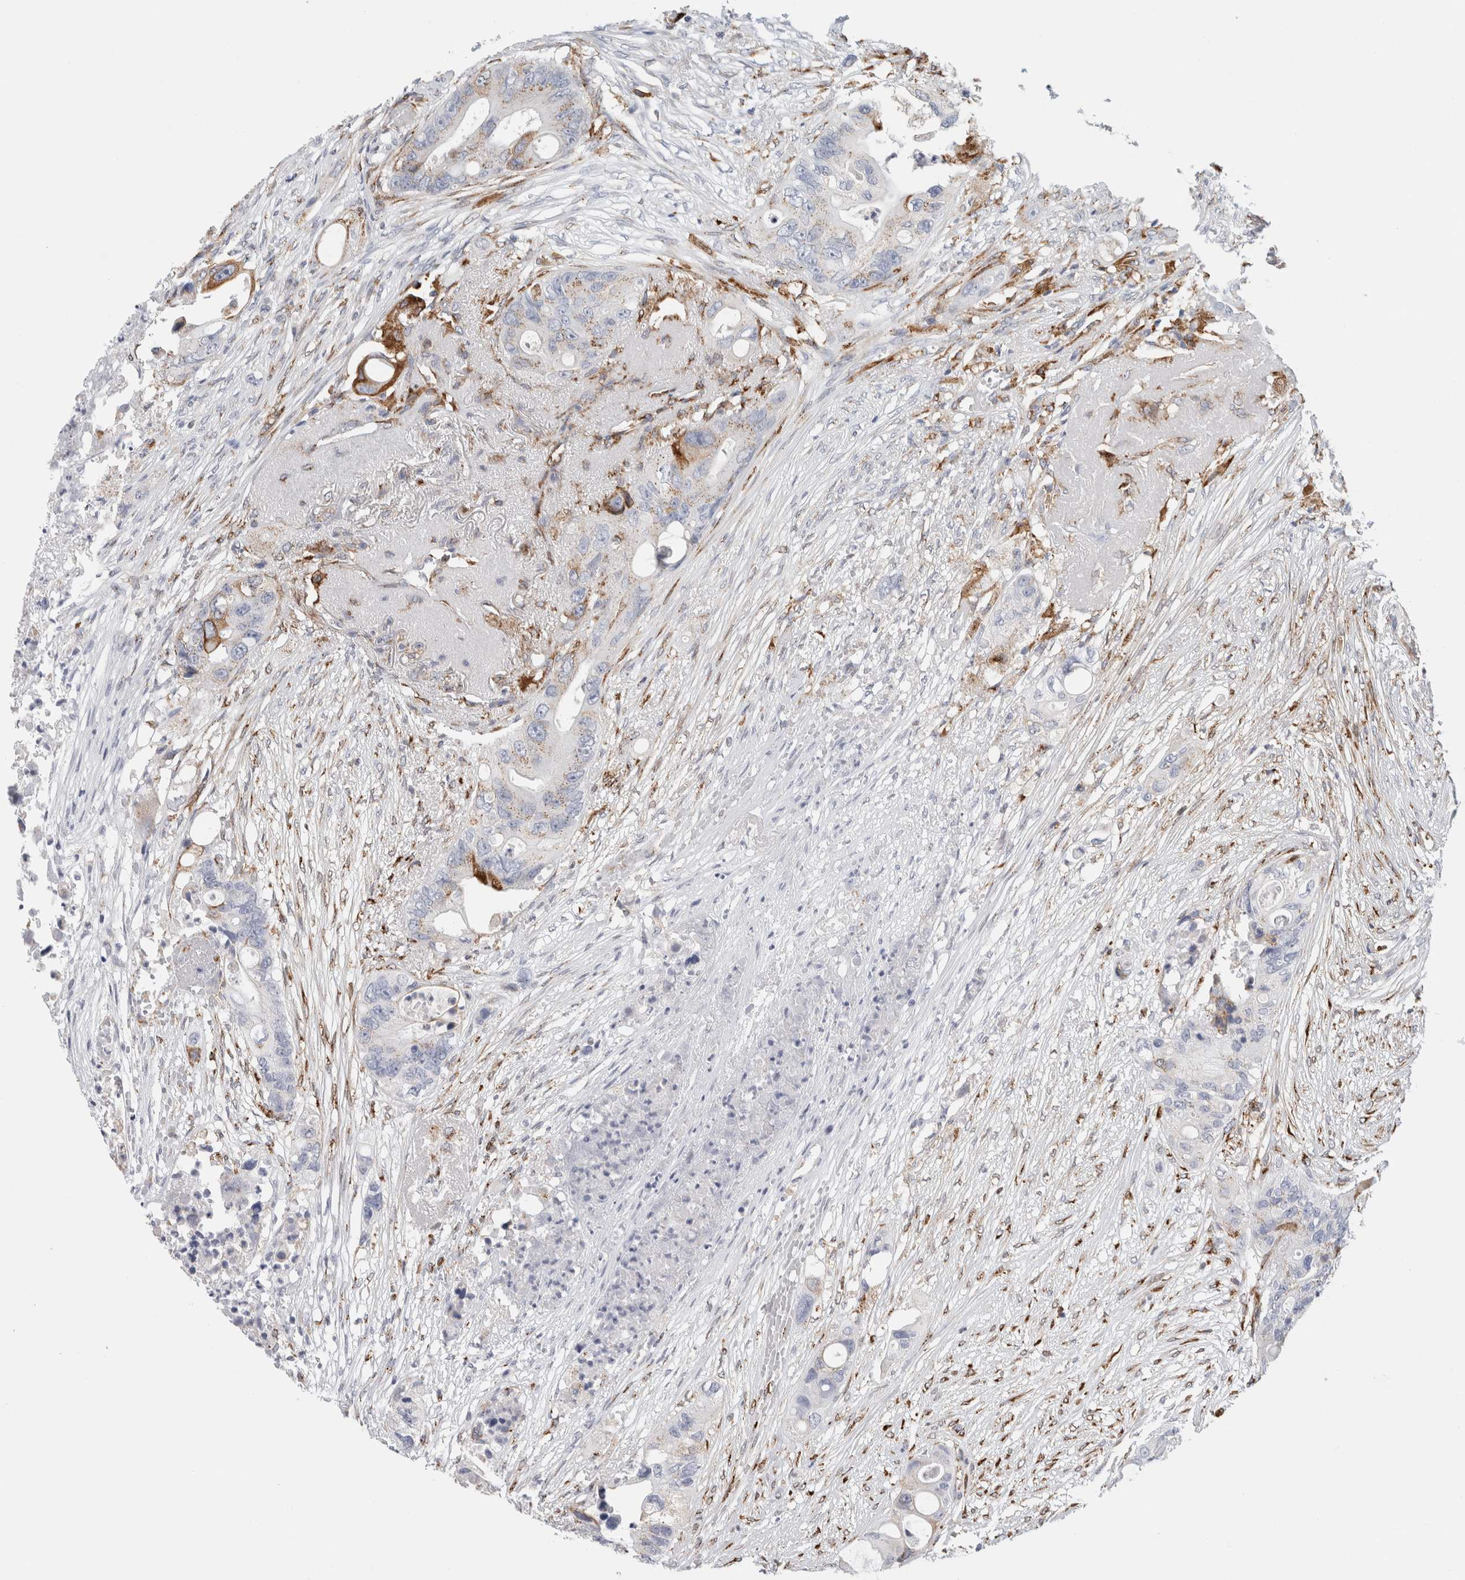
{"staining": {"intensity": "moderate", "quantity": "<25%", "location": "cytoplasmic/membranous"}, "tissue": "colorectal cancer", "cell_type": "Tumor cells", "image_type": "cancer", "snomed": [{"axis": "morphology", "description": "Adenocarcinoma, NOS"}, {"axis": "topography", "description": "Colon"}], "caption": "Human adenocarcinoma (colorectal) stained with a protein marker displays moderate staining in tumor cells.", "gene": "MCFD2", "patient": {"sex": "female", "age": 57}}